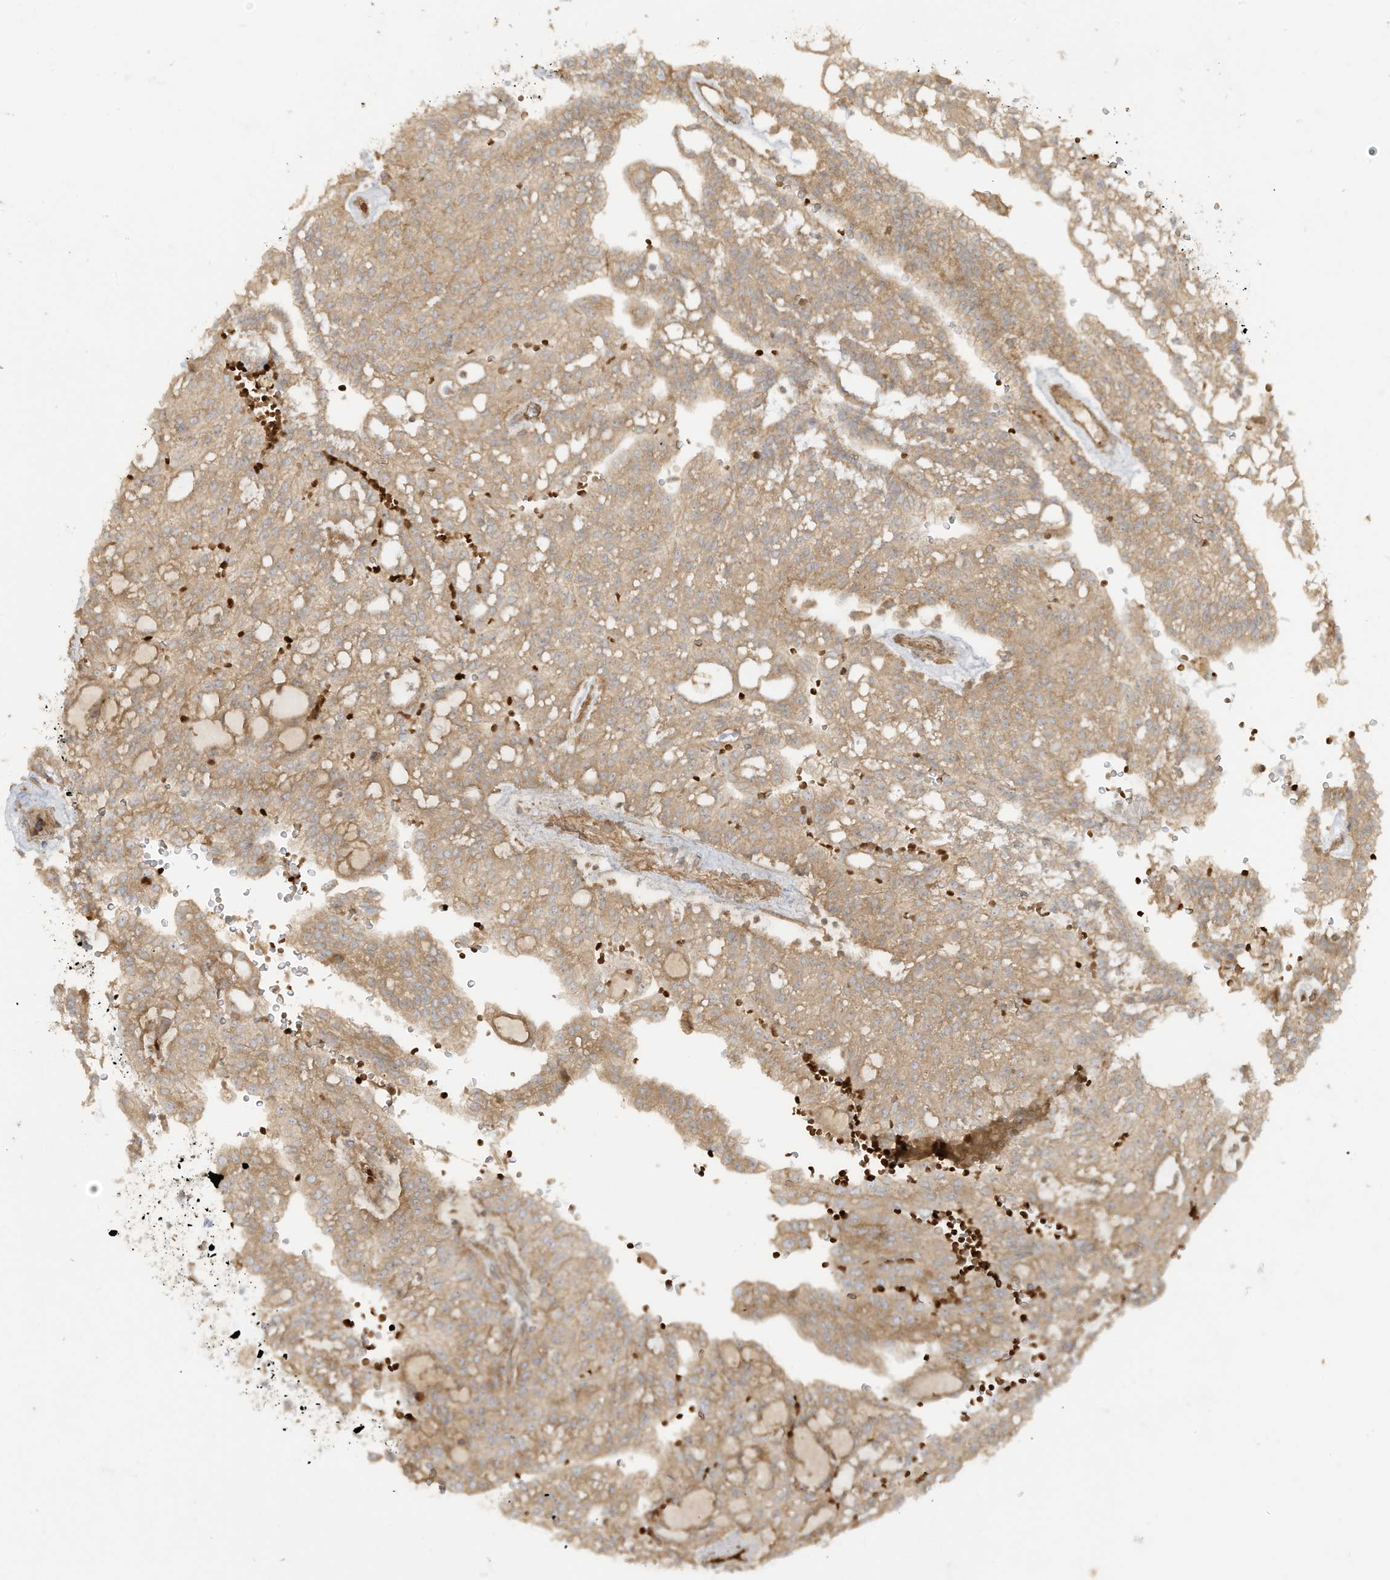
{"staining": {"intensity": "moderate", "quantity": ">75%", "location": "cytoplasmic/membranous"}, "tissue": "renal cancer", "cell_type": "Tumor cells", "image_type": "cancer", "snomed": [{"axis": "morphology", "description": "Adenocarcinoma, NOS"}, {"axis": "topography", "description": "Kidney"}], "caption": "DAB immunohistochemical staining of adenocarcinoma (renal) reveals moderate cytoplasmic/membranous protein staining in about >75% of tumor cells.", "gene": "ENTR1", "patient": {"sex": "male", "age": 63}}